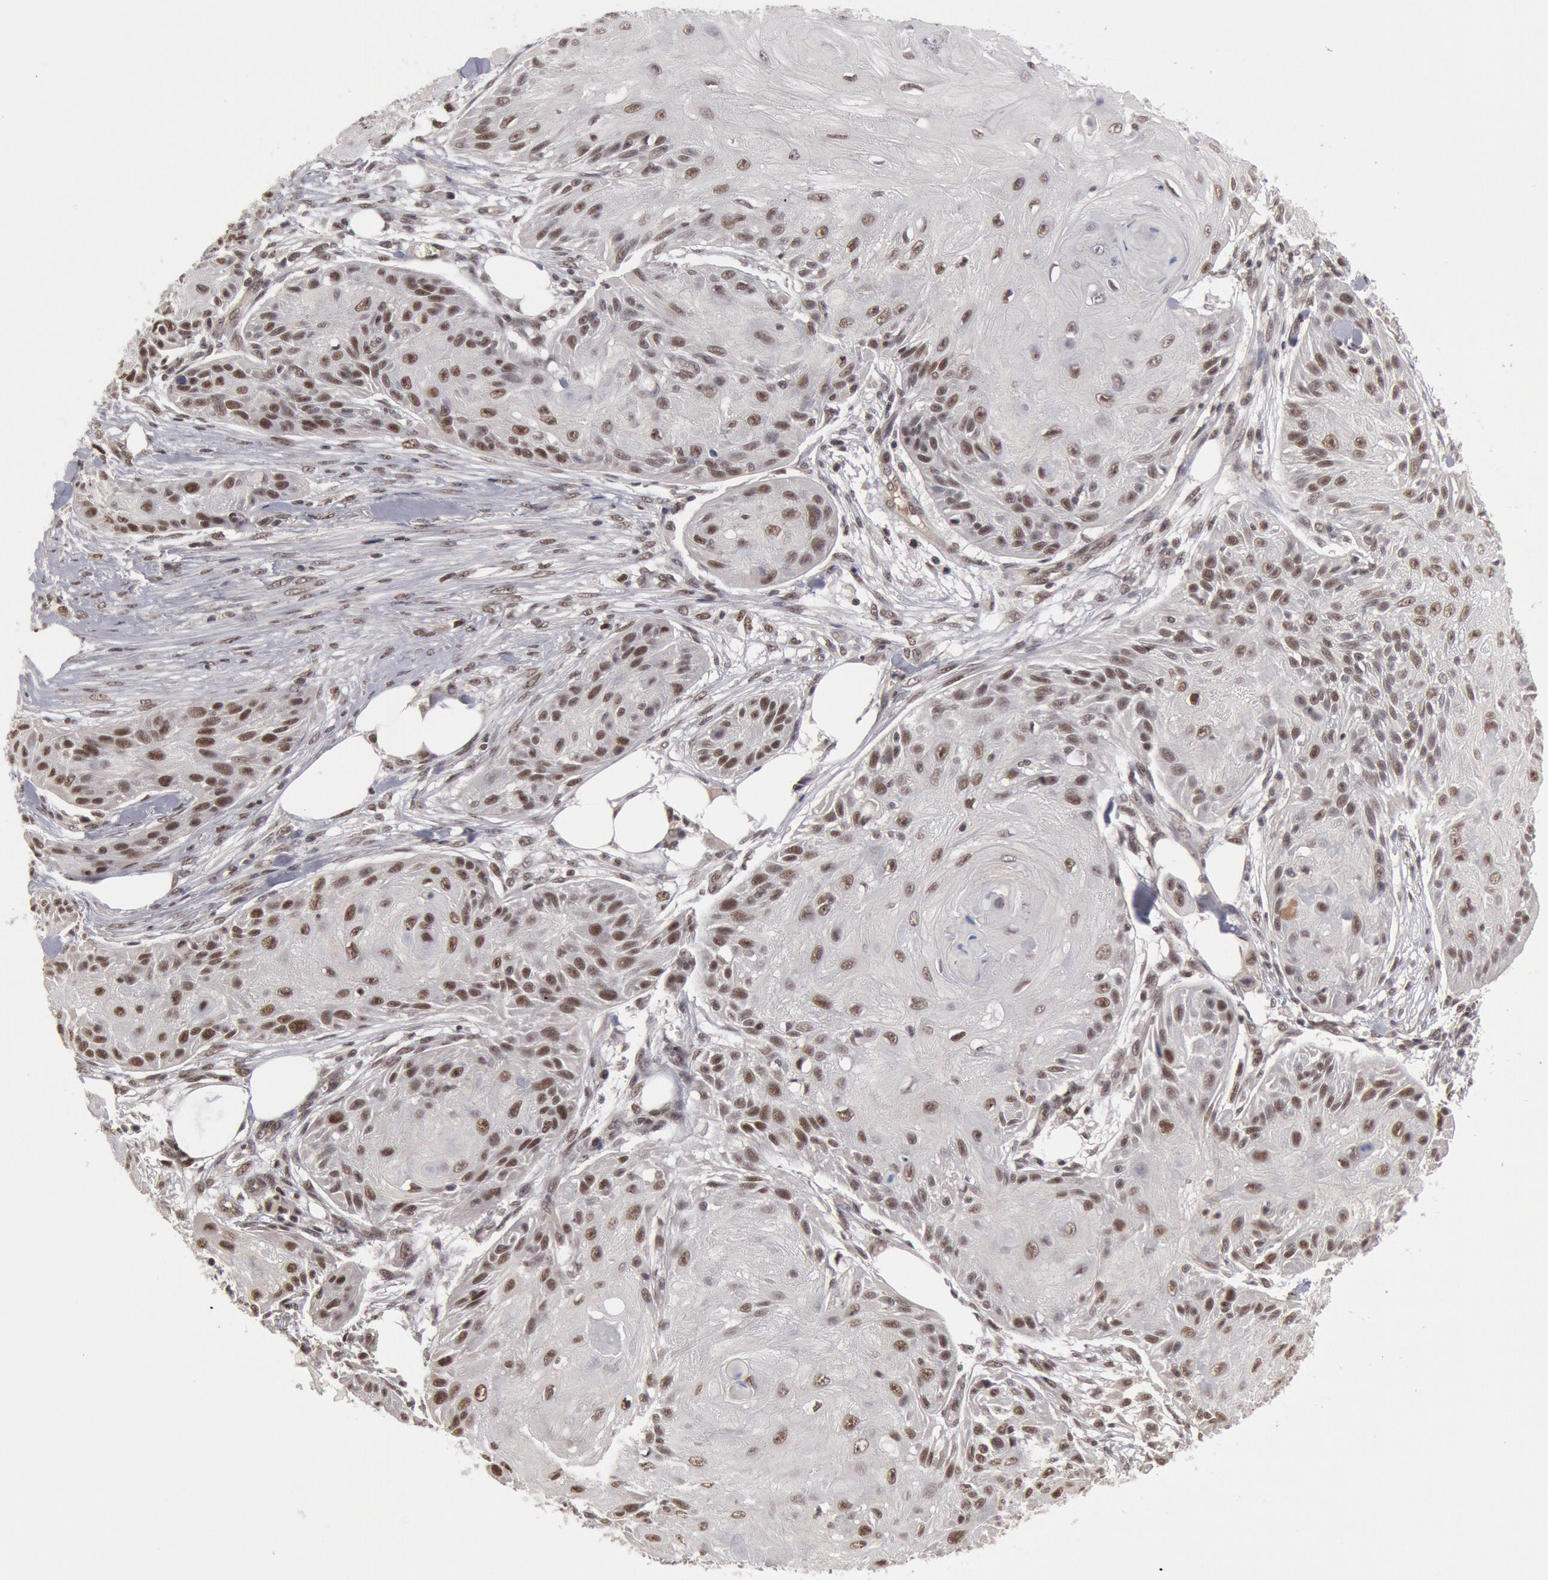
{"staining": {"intensity": "weak", "quantity": "<25%", "location": "nuclear"}, "tissue": "skin cancer", "cell_type": "Tumor cells", "image_type": "cancer", "snomed": [{"axis": "morphology", "description": "Squamous cell carcinoma, NOS"}, {"axis": "topography", "description": "Skin"}], "caption": "IHC of human skin cancer demonstrates no positivity in tumor cells. (IHC, brightfield microscopy, high magnification).", "gene": "PPP4R3B", "patient": {"sex": "female", "age": 88}}